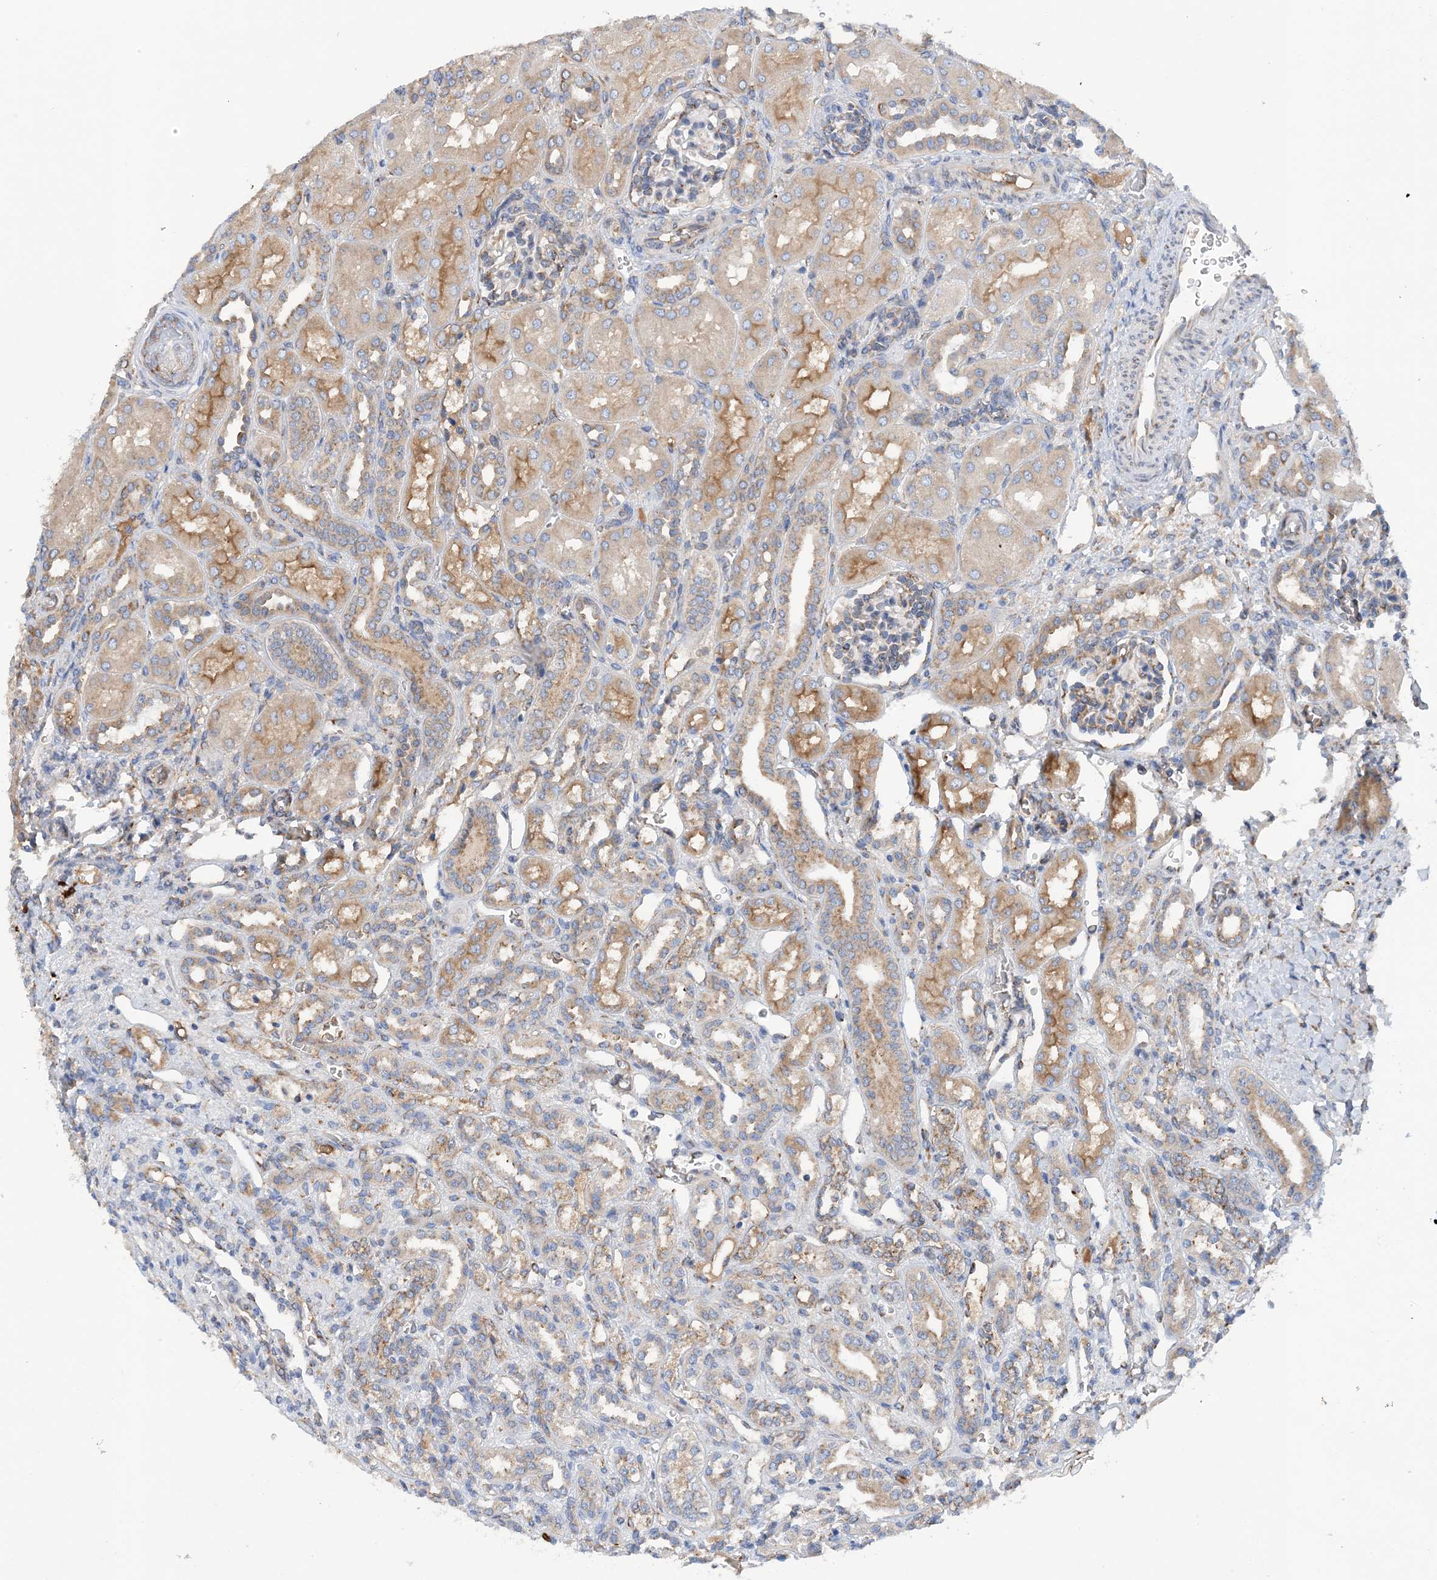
{"staining": {"intensity": "moderate", "quantity": "<25%", "location": "cytoplasmic/membranous"}, "tissue": "kidney", "cell_type": "Cells in glomeruli", "image_type": "normal", "snomed": [{"axis": "morphology", "description": "Normal tissue, NOS"}, {"axis": "morphology", "description": "Neoplasm, malignant, NOS"}, {"axis": "topography", "description": "Kidney"}], "caption": "Moderate cytoplasmic/membranous expression for a protein is present in approximately <25% of cells in glomeruli of benign kidney using immunohistochemistry (IHC).", "gene": "SLC5A11", "patient": {"sex": "female", "age": 1}}